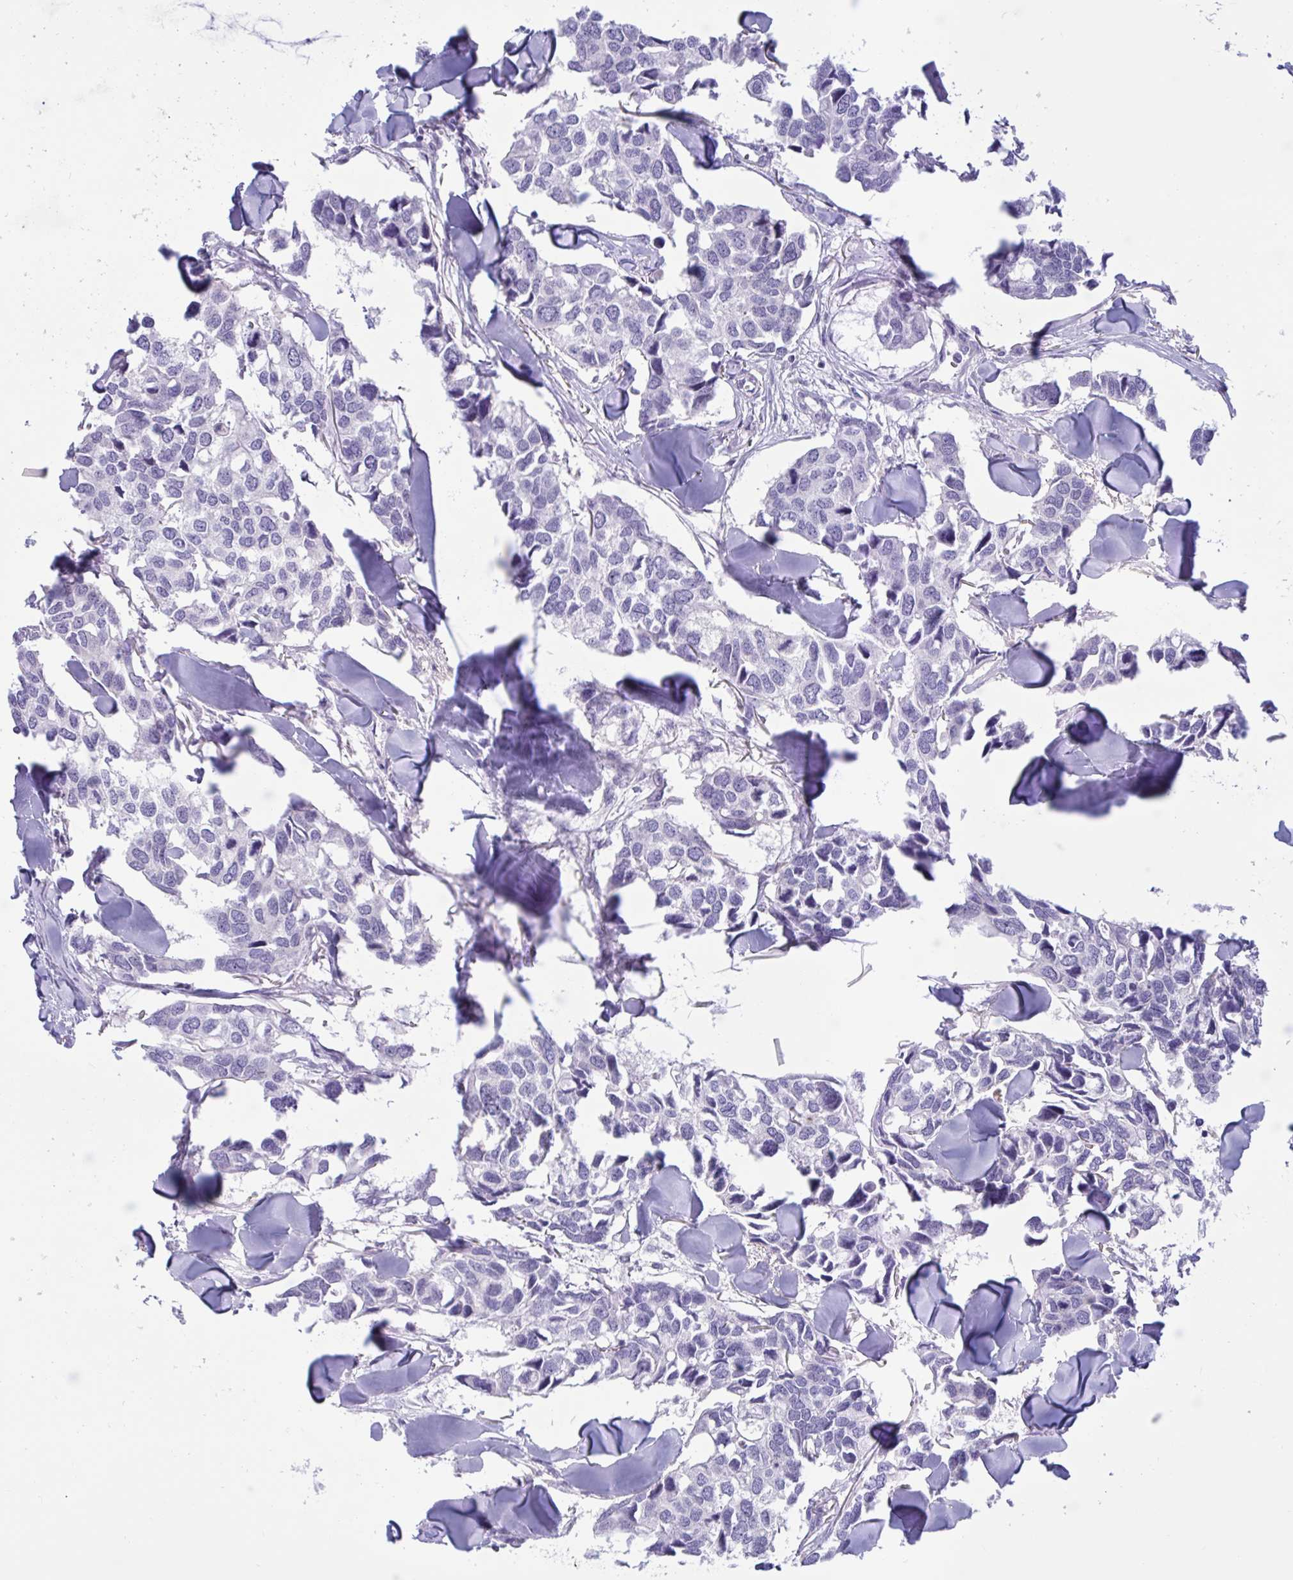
{"staining": {"intensity": "negative", "quantity": "none", "location": "none"}, "tissue": "breast cancer", "cell_type": "Tumor cells", "image_type": "cancer", "snomed": [{"axis": "morphology", "description": "Duct carcinoma"}, {"axis": "topography", "description": "Breast"}], "caption": "Immunohistochemistry (IHC) photomicrograph of neoplastic tissue: human breast cancer stained with DAB (3,3'-diaminobenzidine) shows no significant protein expression in tumor cells.", "gene": "DOCK11", "patient": {"sex": "female", "age": 83}}